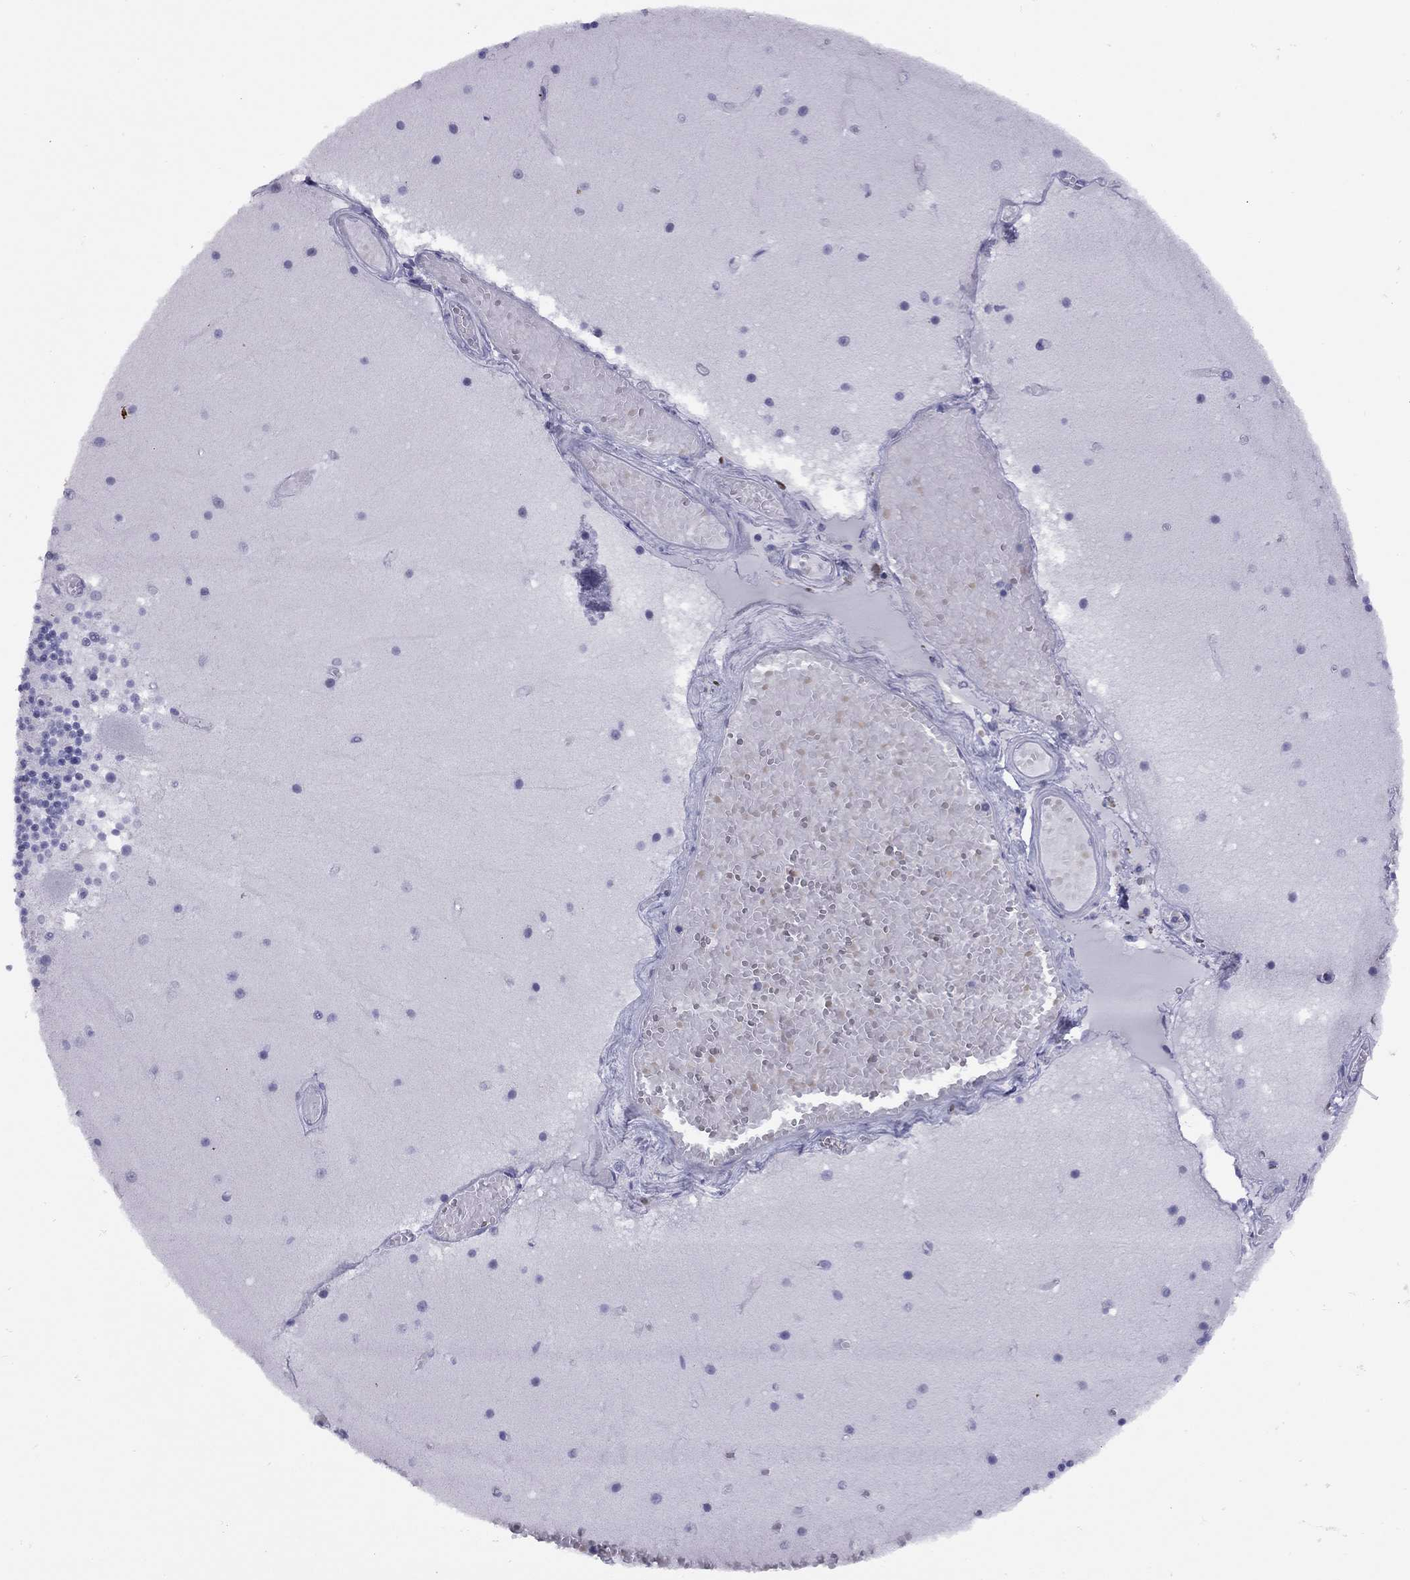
{"staining": {"intensity": "negative", "quantity": "none", "location": "none"}, "tissue": "cerebellum", "cell_type": "Cells in granular layer", "image_type": "normal", "snomed": [{"axis": "morphology", "description": "Normal tissue, NOS"}, {"axis": "topography", "description": "Cerebellum"}], "caption": "The IHC histopathology image has no significant expression in cells in granular layer of cerebellum. Brightfield microscopy of IHC stained with DAB (brown) and hematoxylin (blue), captured at high magnification.", "gene": "LYAR", "patient": {"sex": "female", "age": 28}}